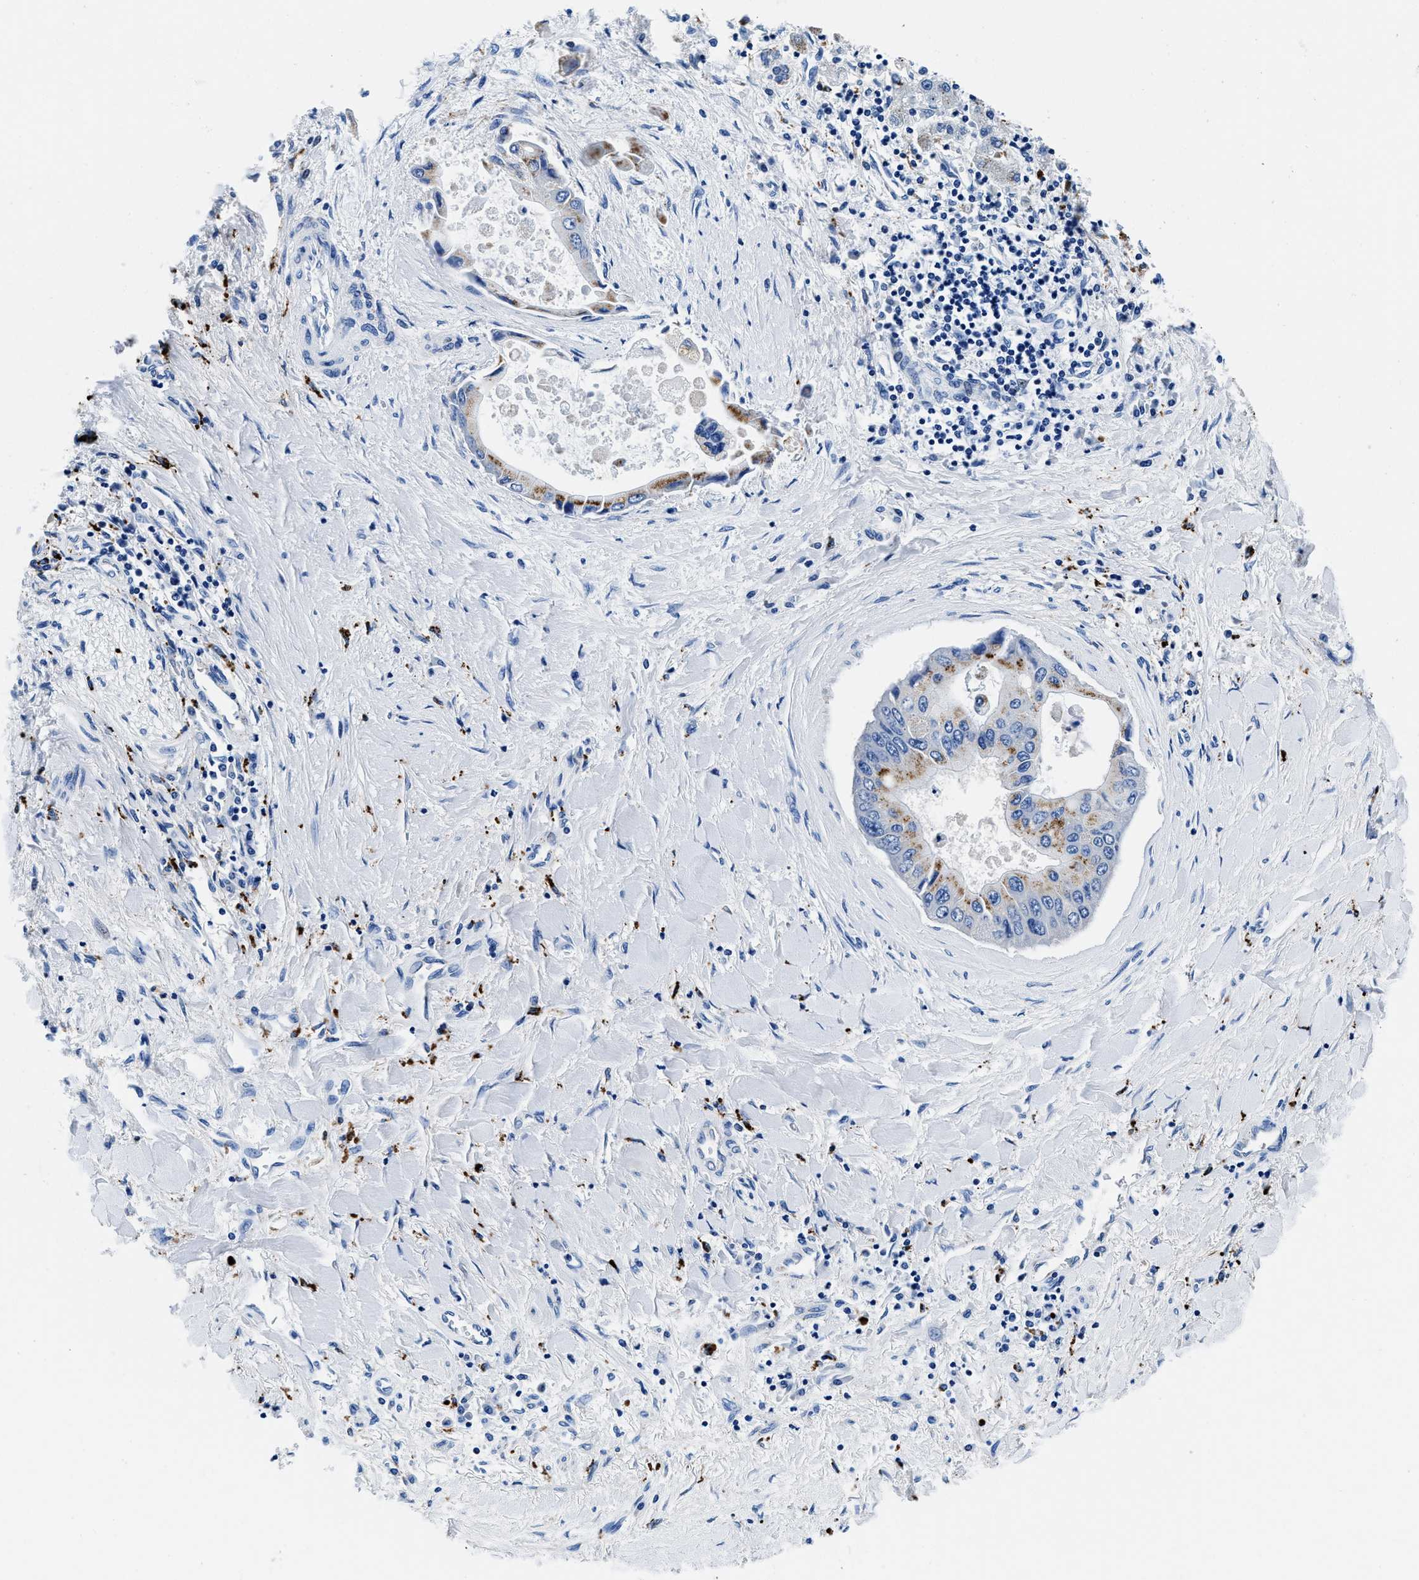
{"staining": {"intensity": "moderate", "quantity": "25%-75%", "location": "cytoplasmic/membranous"}, "tissue": "liver cancer", "cell_type": "Tumor cells", "image_type": "cancer", "snomed": [{"axis": "morphology", "description": "Cholangiocarcinoma"}, {"axis": "topography", "description": "Liver"}], "caption": "Moderate cytoplasmic/membranous expression for a protein is present in about 25%-75% of tumor cells of liver cancer (cholangiocarcinoma) using immunohistochemistry (IHC).", "gene": "OR14K1", "patient": {"sex": "male", "age": 50}}